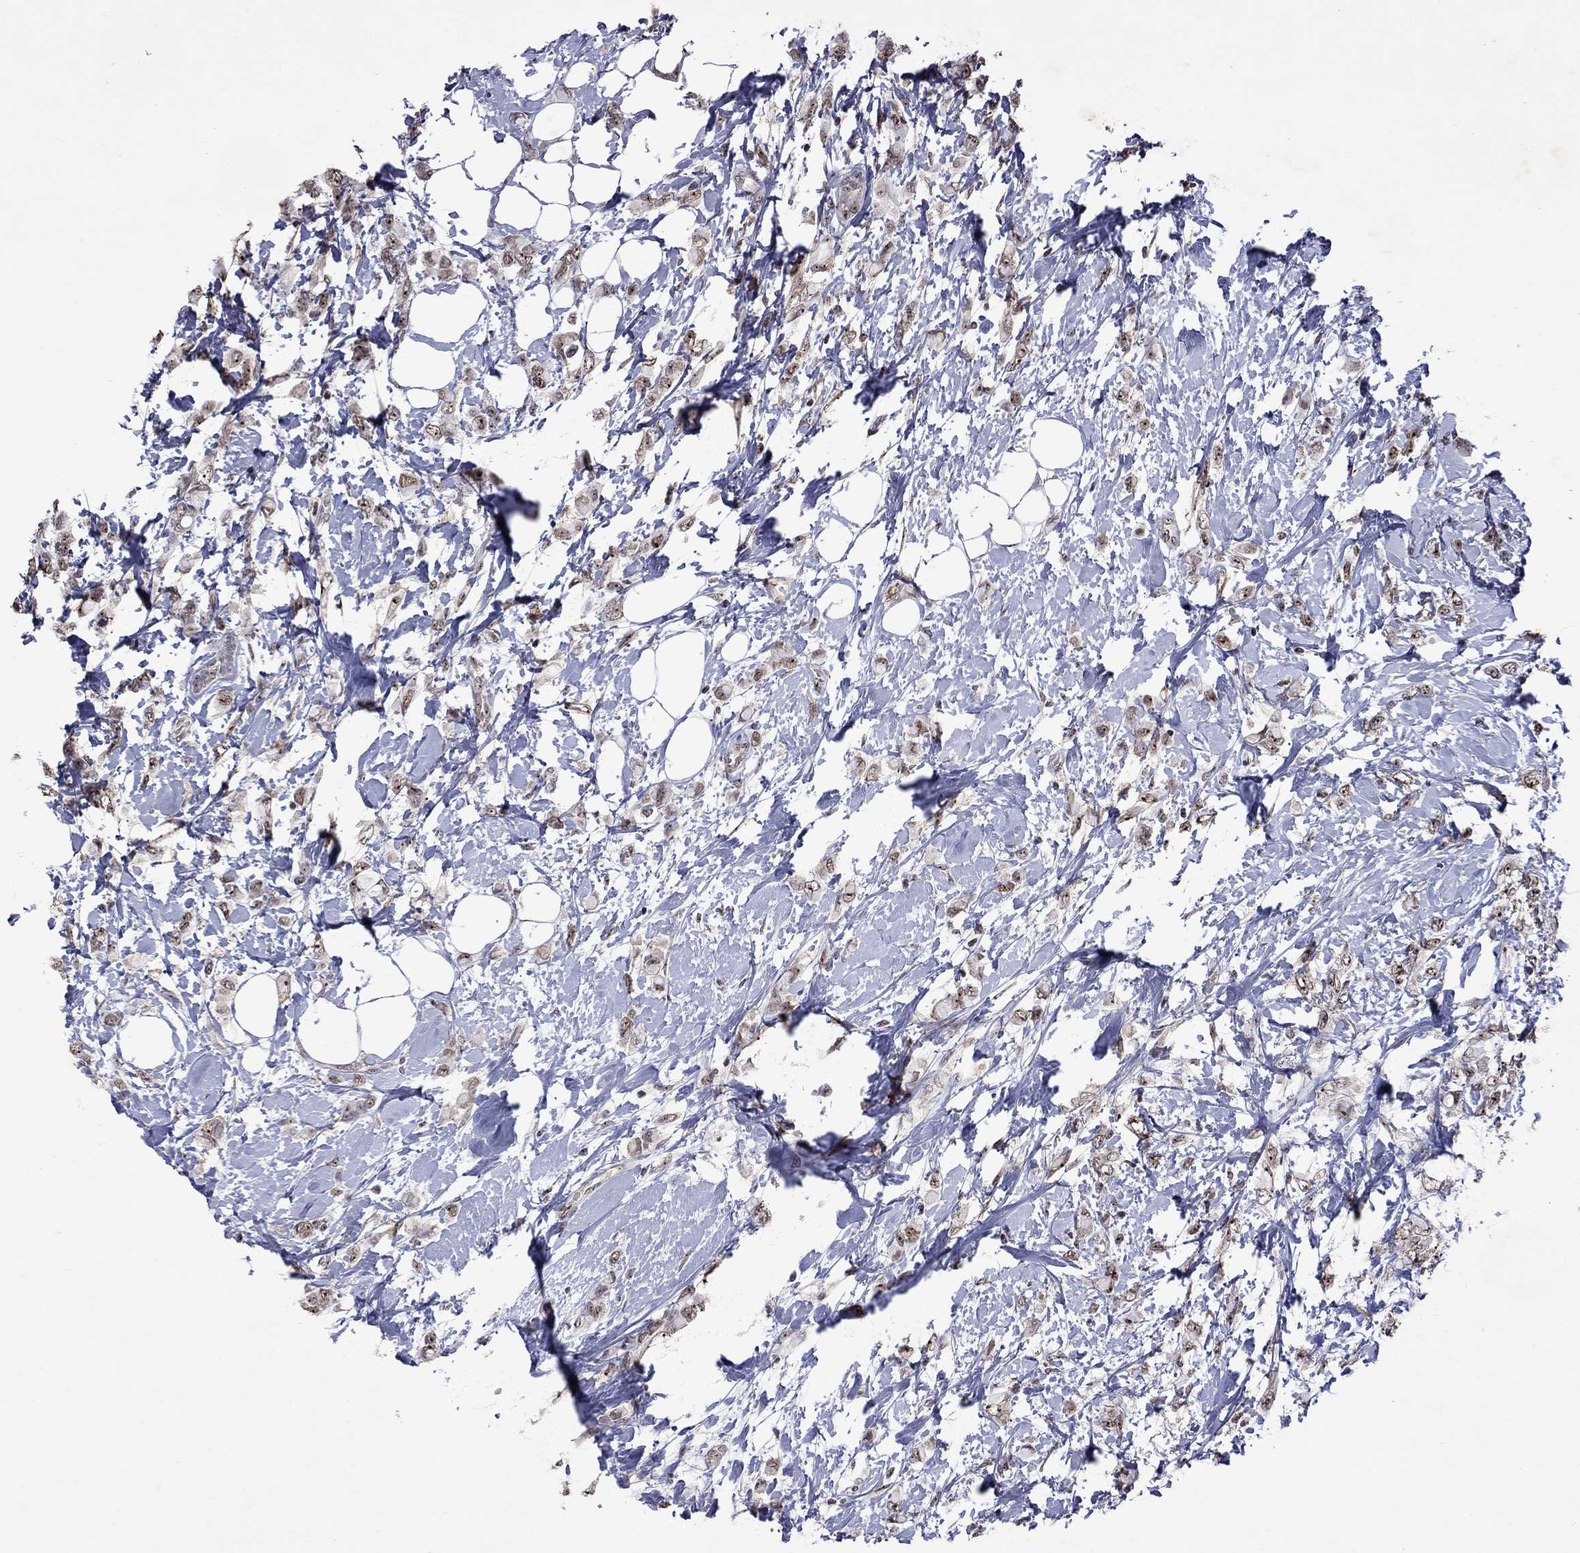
{"staining": {"intensity": "weak", "quantity": ">75%", "location": "nuclear"}, "tissue": "breast cancer", "cell_type": "Tumor cells", "image_type": "cancer", "snomed": [{"axis": "morphology", "description": "Lobular carcinoma"}, {"axis": "topography", "description": "Breast"}], "caption": "Immunohistochemical staining of human breast cancer displays low levels of weak nuclear protein positivity in approximately >75% of tumor cells.", "gene": "SPOUT1", "patient": {"sex": "female", "age": 66}}